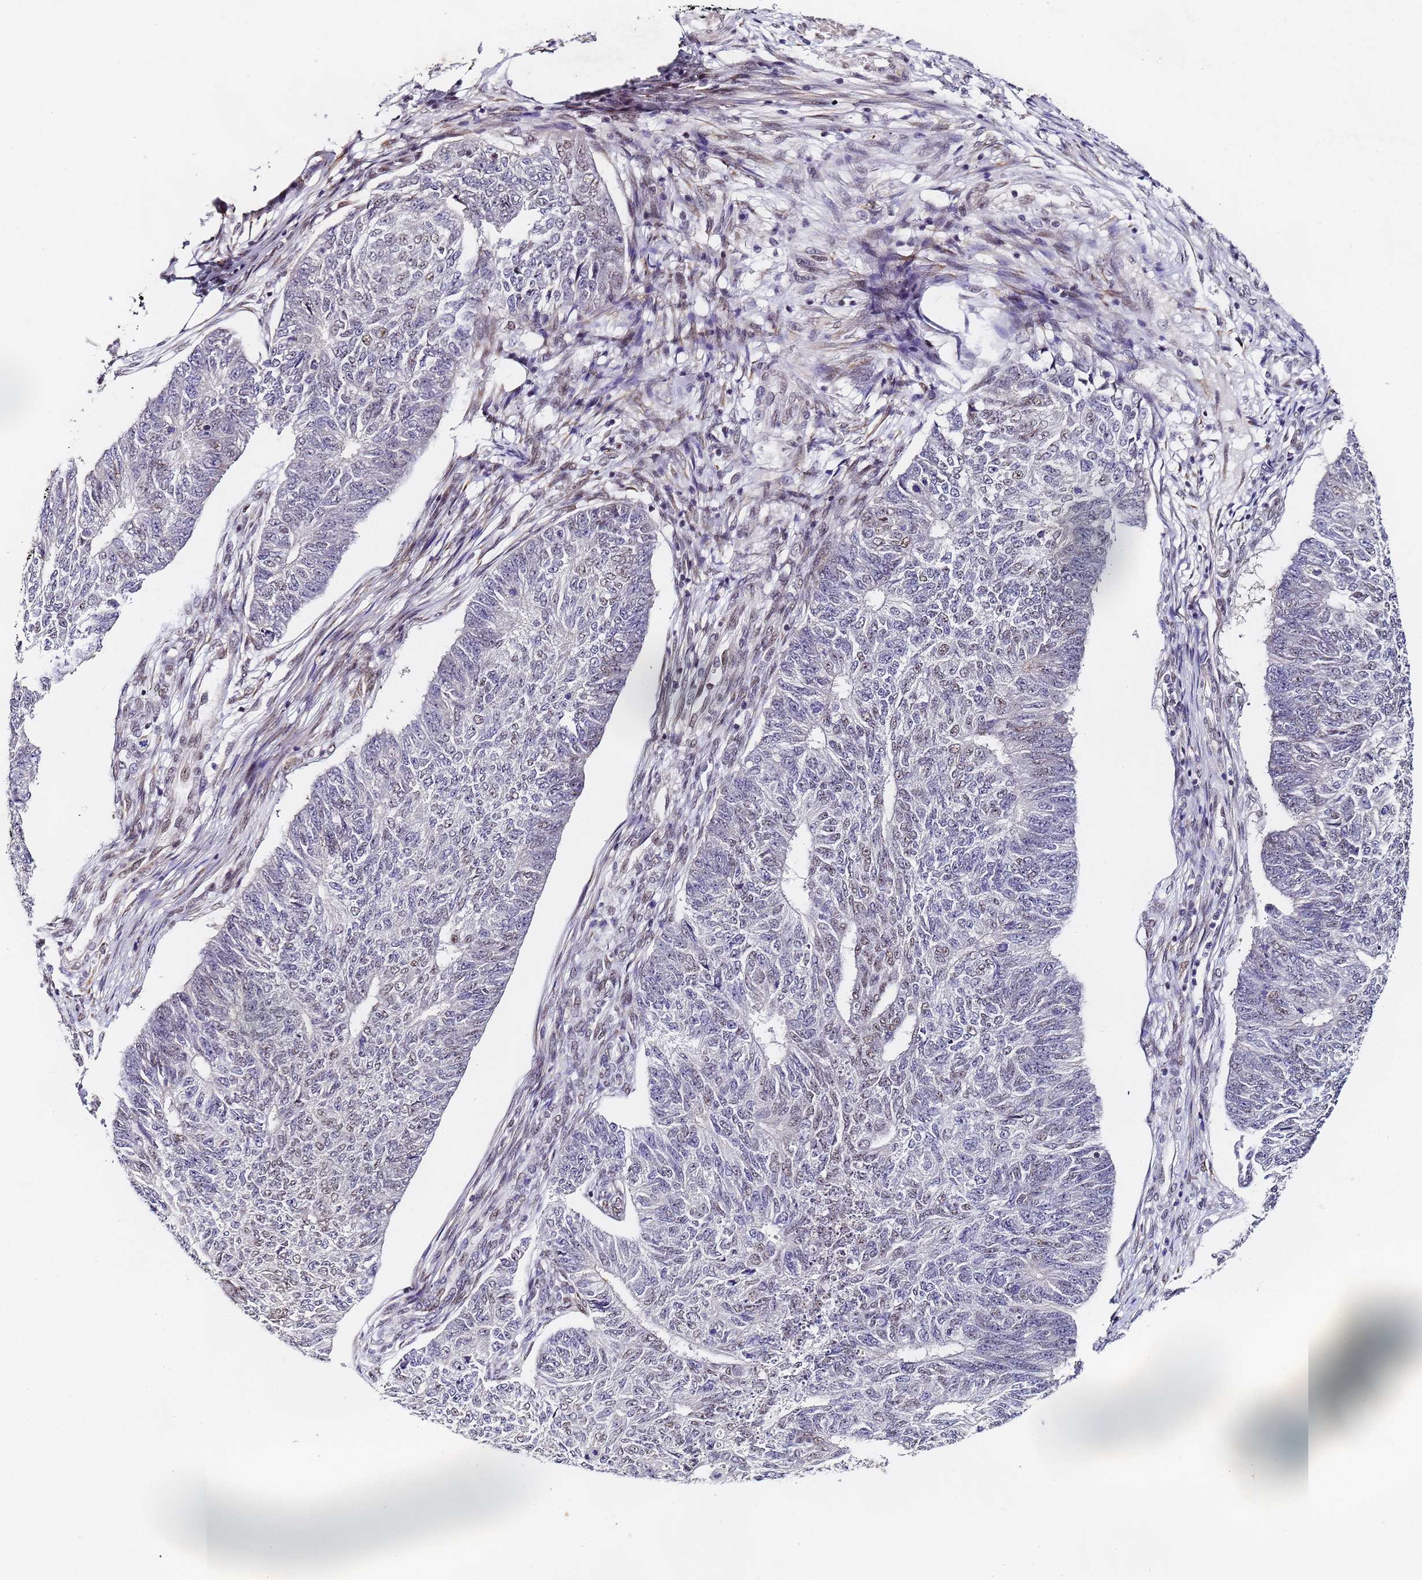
{"staining": {"intensity": "negative", "quantity": "none", "location": "none"}, "tissue": "endometrial cancer", "cell_type": "Tumor cells", "image_type": "cancer", "snomed": [{"axis": "morphology", "description": "Adenocarcinoma, NOS"}, {"axis": "topography", "description": "Endometrium"}], "caption": "Protein analysis of endometrial adenocarcinoma exhibits no significant expression in tumor cells.", "gene": "FNBP4", "patient": {"sex": "female", "age": 32}}